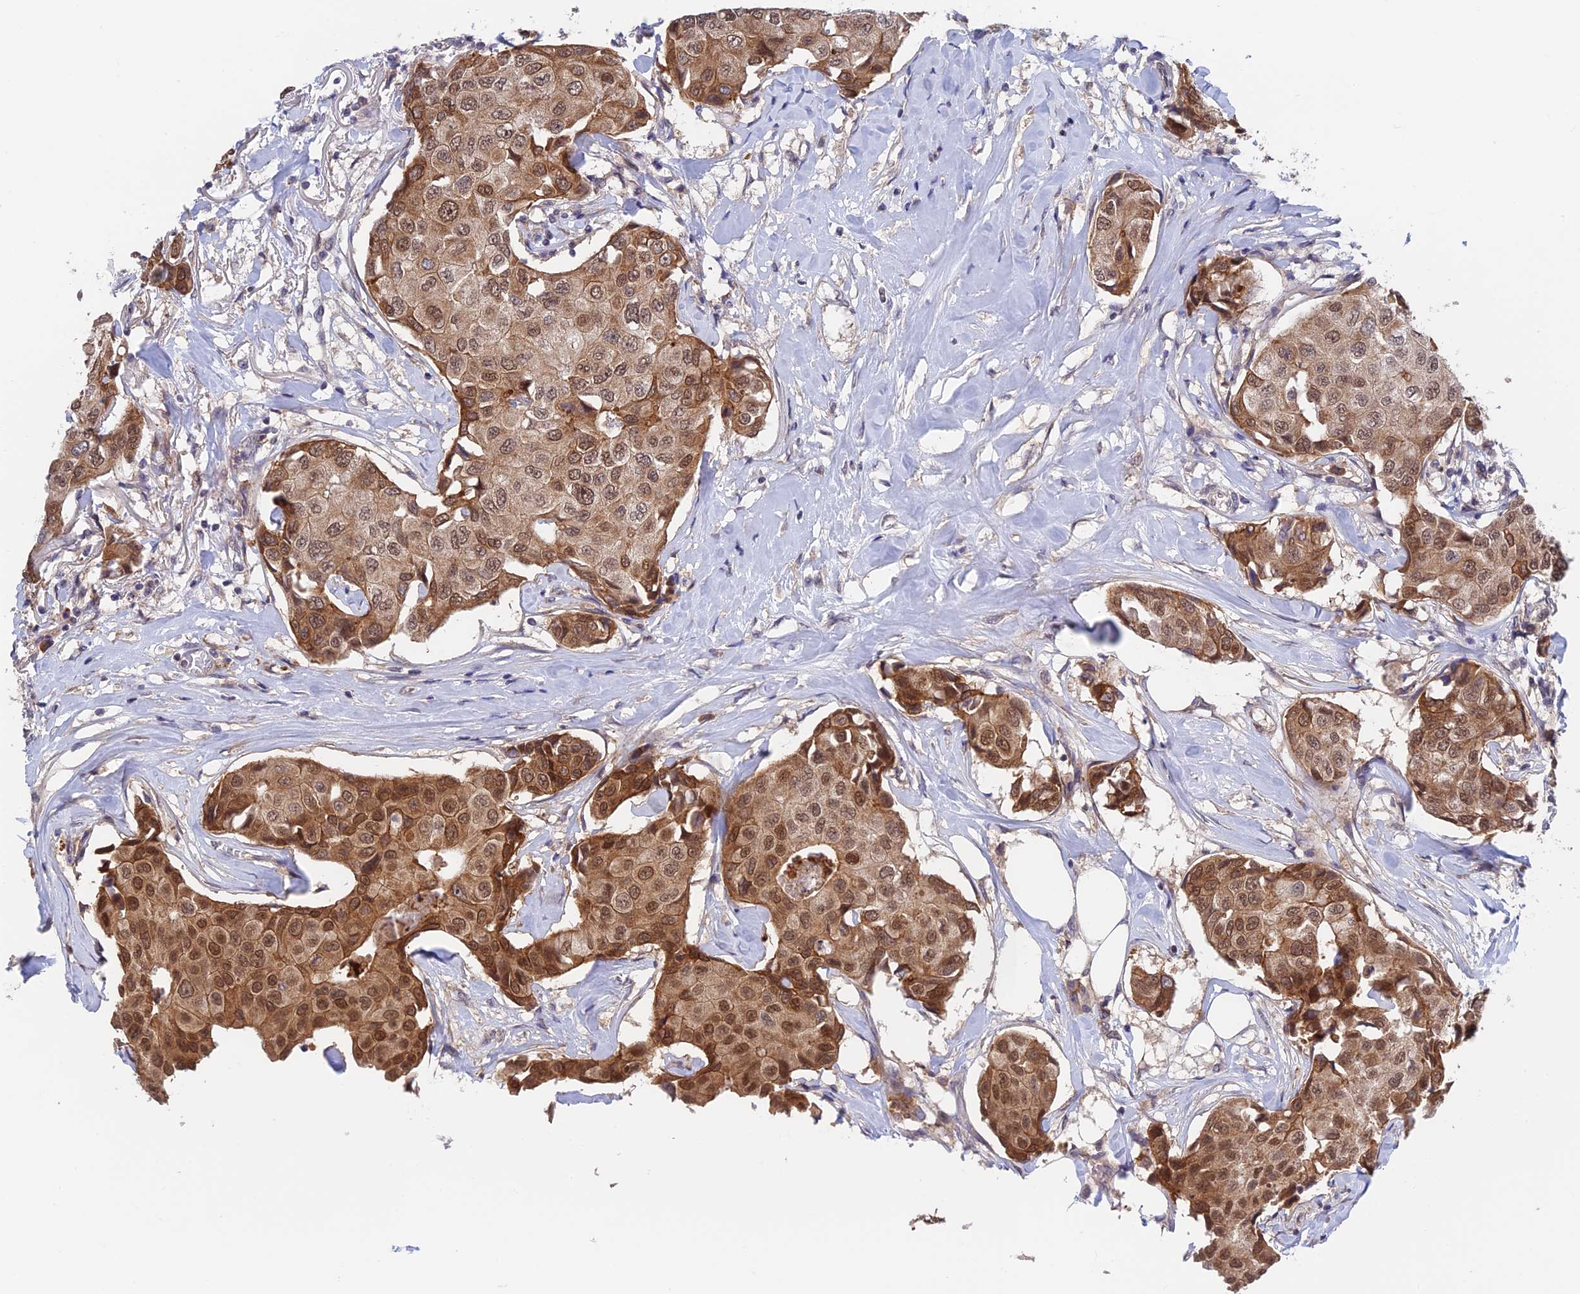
{"staining": {"intensity": "moderate", "quantity": ">75%", "location": "cytoplasmic/membranous,nuclear"}, "tissue": "breast cancer", "cell_type": "Tumor cells", "image_type": "cancer", "snomed": [{"axis": "morphology", "description": "Duct carcinoma"}, {"axis": "topography", "description": "Breast"}], "caption": "Tumor cells demonstrate medium levels of moderate cytoplasmic/membranous and nuclear positivity in approximately >75% of cells in breast invasive ductal carcinoma. (DAB IHC with brightfield microscopy, high magnification).", "gene": "TCEA1", "patient": {"sex": "female", "age": 80}}